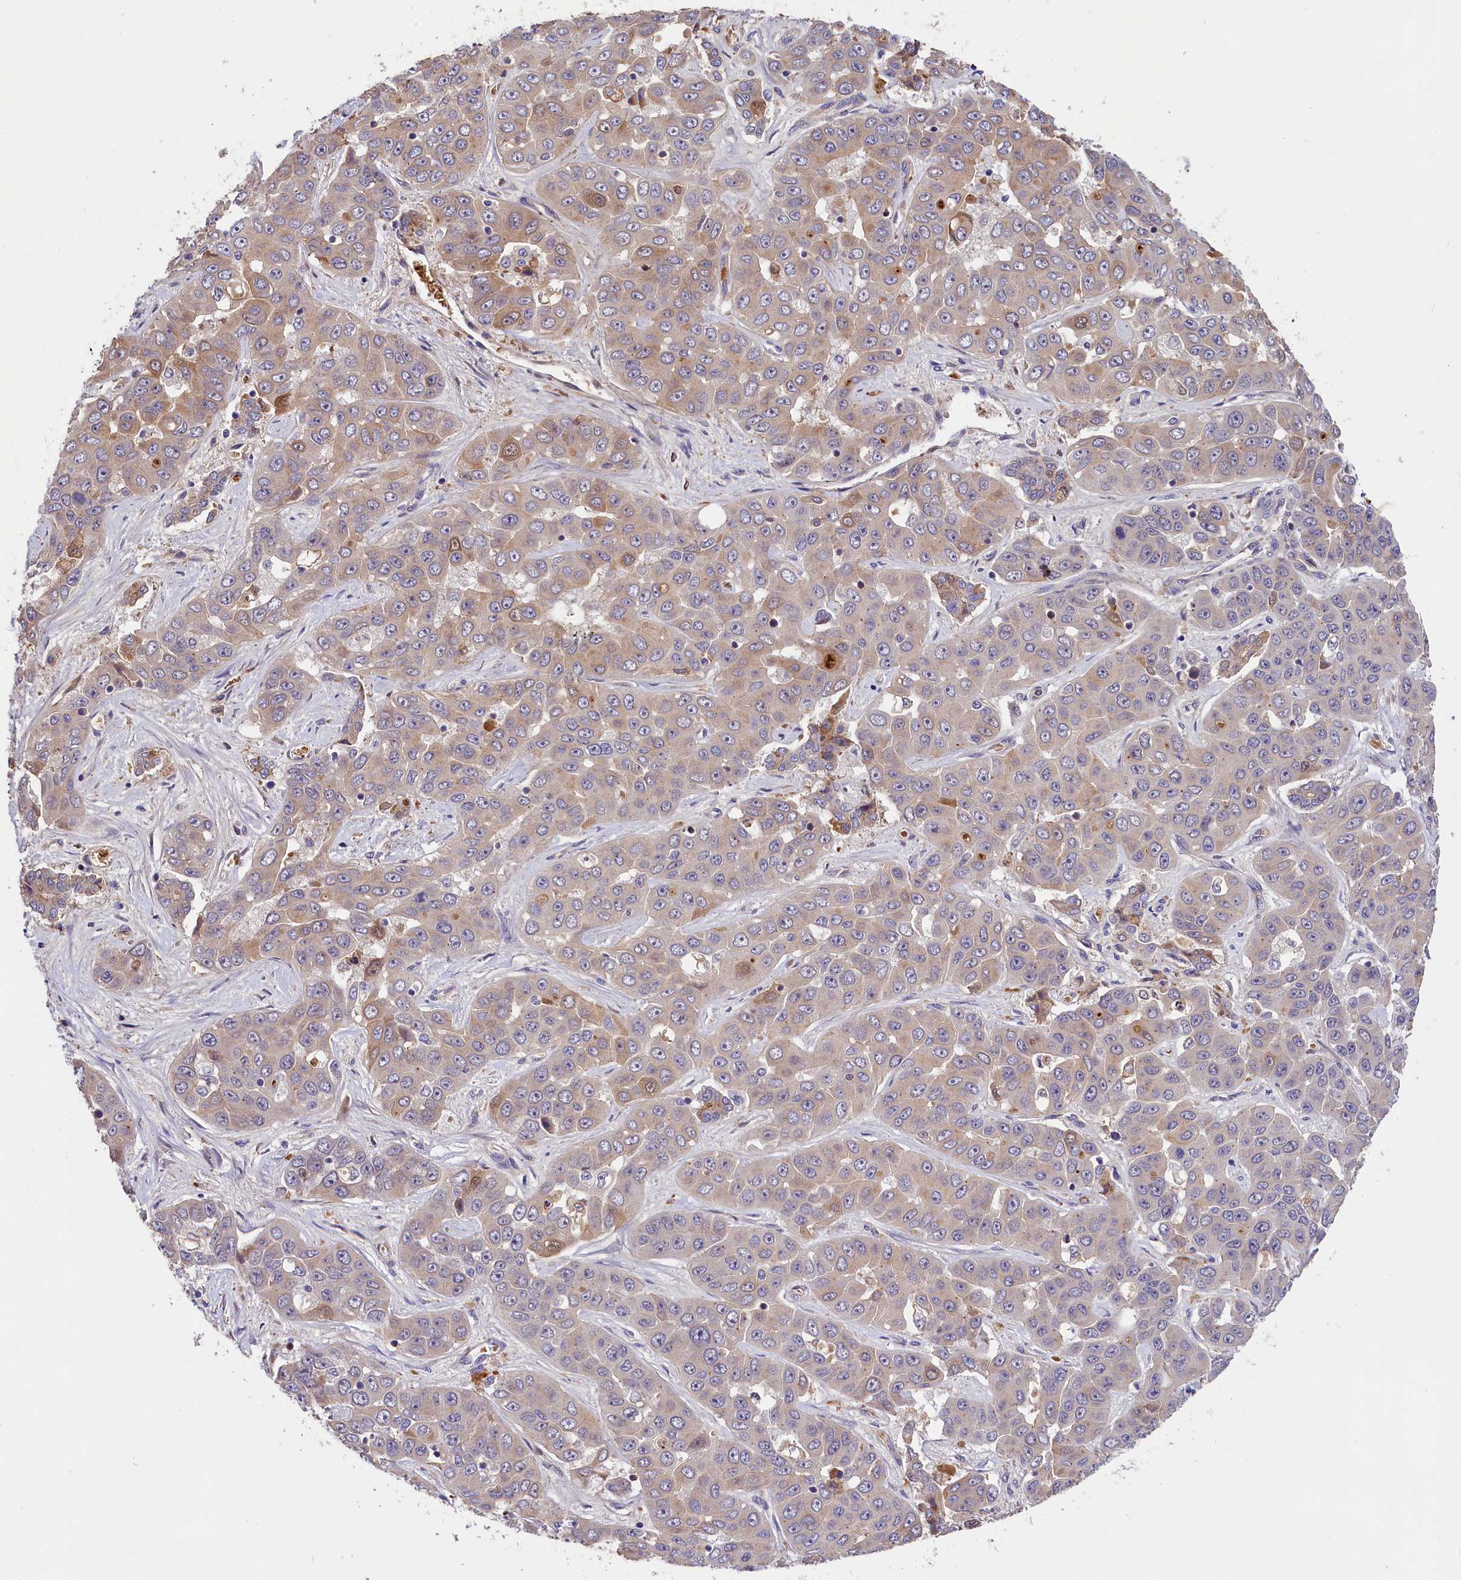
{"staining": {"intensity": "weak", "quantity": "25%-75%", "location": "cytoplasmic/membranous"}, "tissue": "liver cancer", "cell_type": "Tumor cells", "image_type": "cancer", "snomed": [{"axis": "morphology", "description": "Cholangiocarcinoma"}, {"axis": "topography", "description": "Liver"}], "caption": "An immunohistochemistry (IHC) micrograph of neoplastic tissue is shown. Protein staining in brown labels weak cytoplasmic/membranous positivity in cholangiocarcinoma (liver) within tumor cells.", "gene": "PHAF1", "patient": {"sex": "female", "age": 52}}